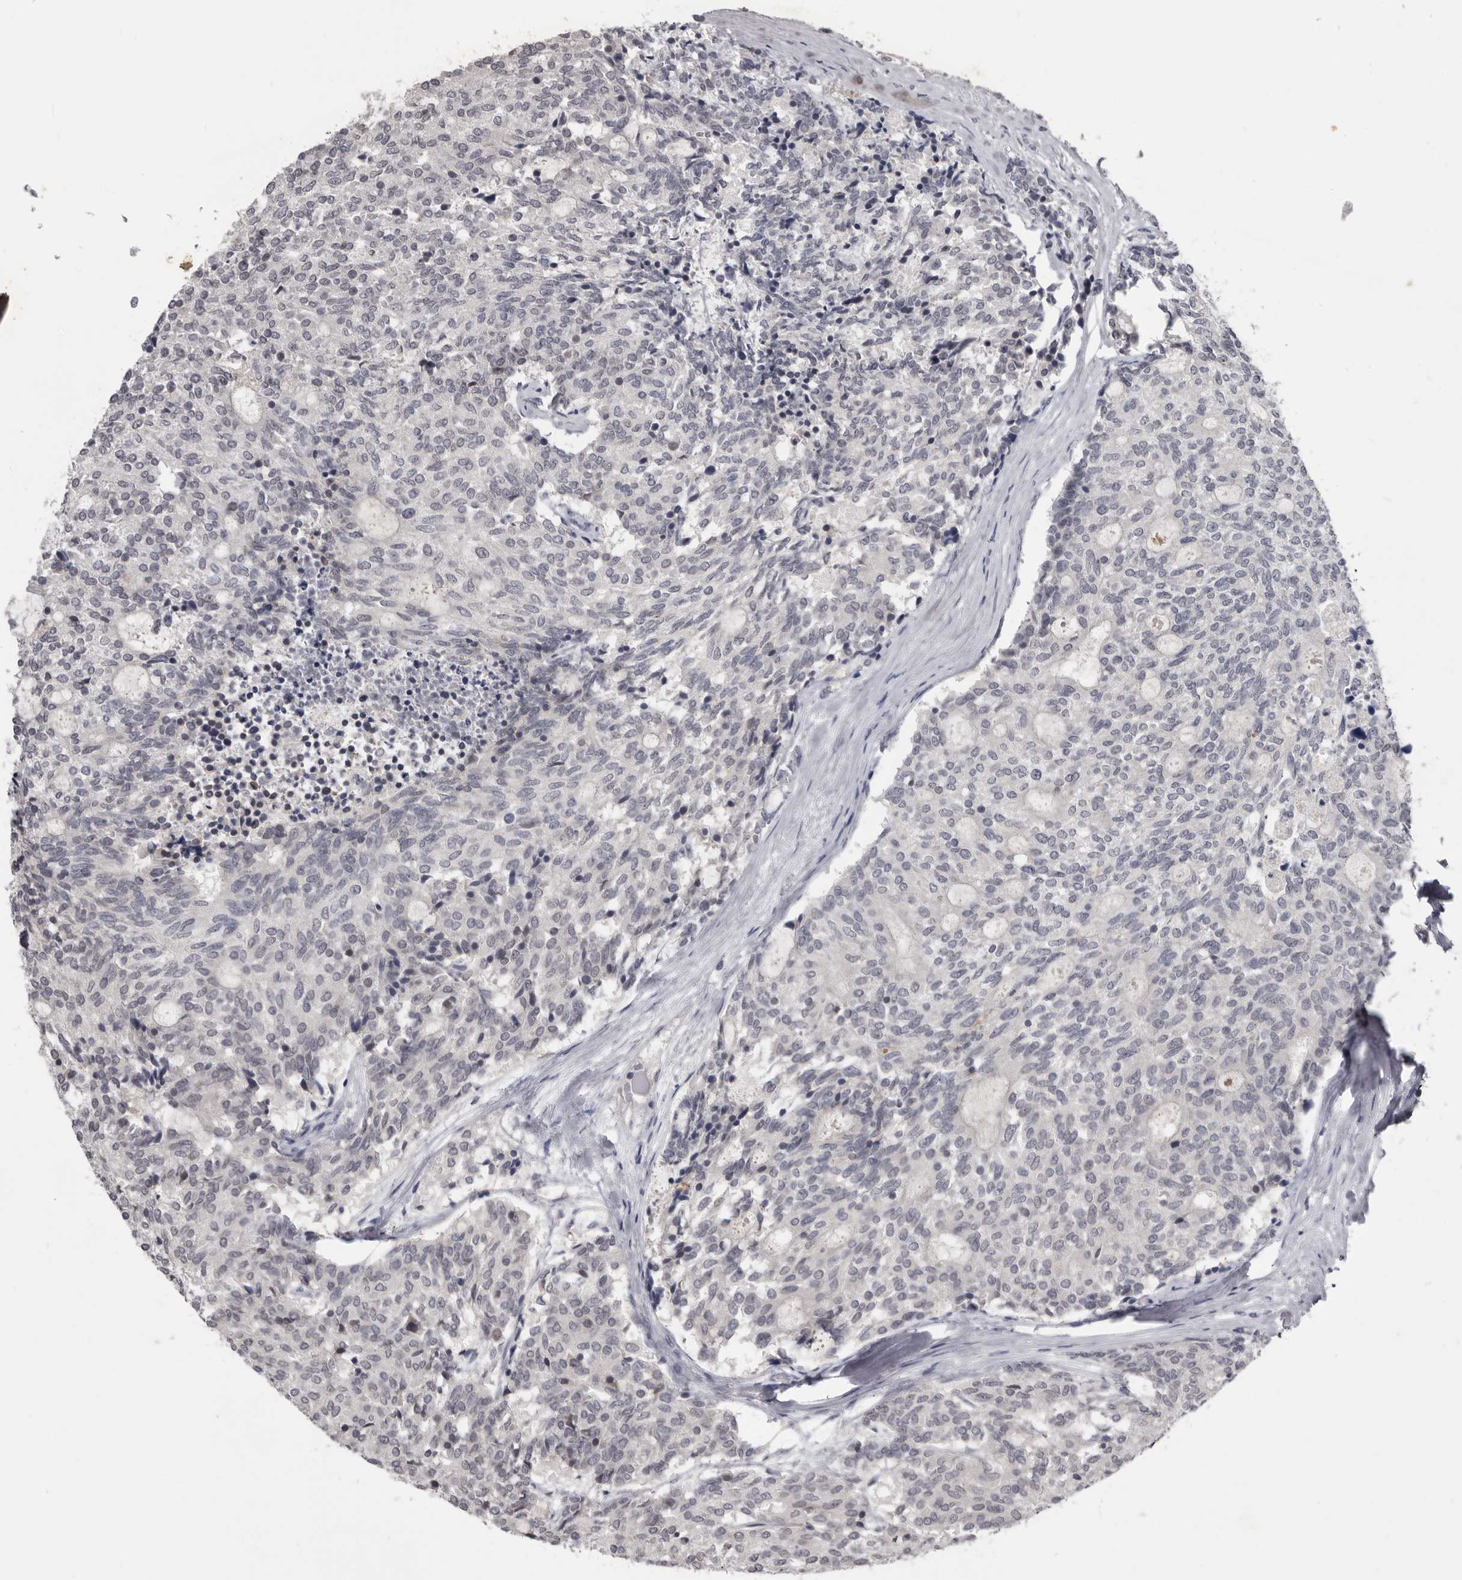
{"staining": {"intensity": "negative", "quantity": "none", "location": "none"}, "tissue": "carcinoid", "cell_type": "Tumor cells", "image_type": "cancer", "snomed": [{"axis": "morphology", "description": "Carcinoid, malignant, NOS"}, {"axis": "topography", "description": "Pancreas"}], "caption": "Carcinoid (malignant) was stained to show a protein in brown. There is no significant expression in tumor cells.", "gene": "SULT1E1", "patient": {"sex": "female", "age": 54}}